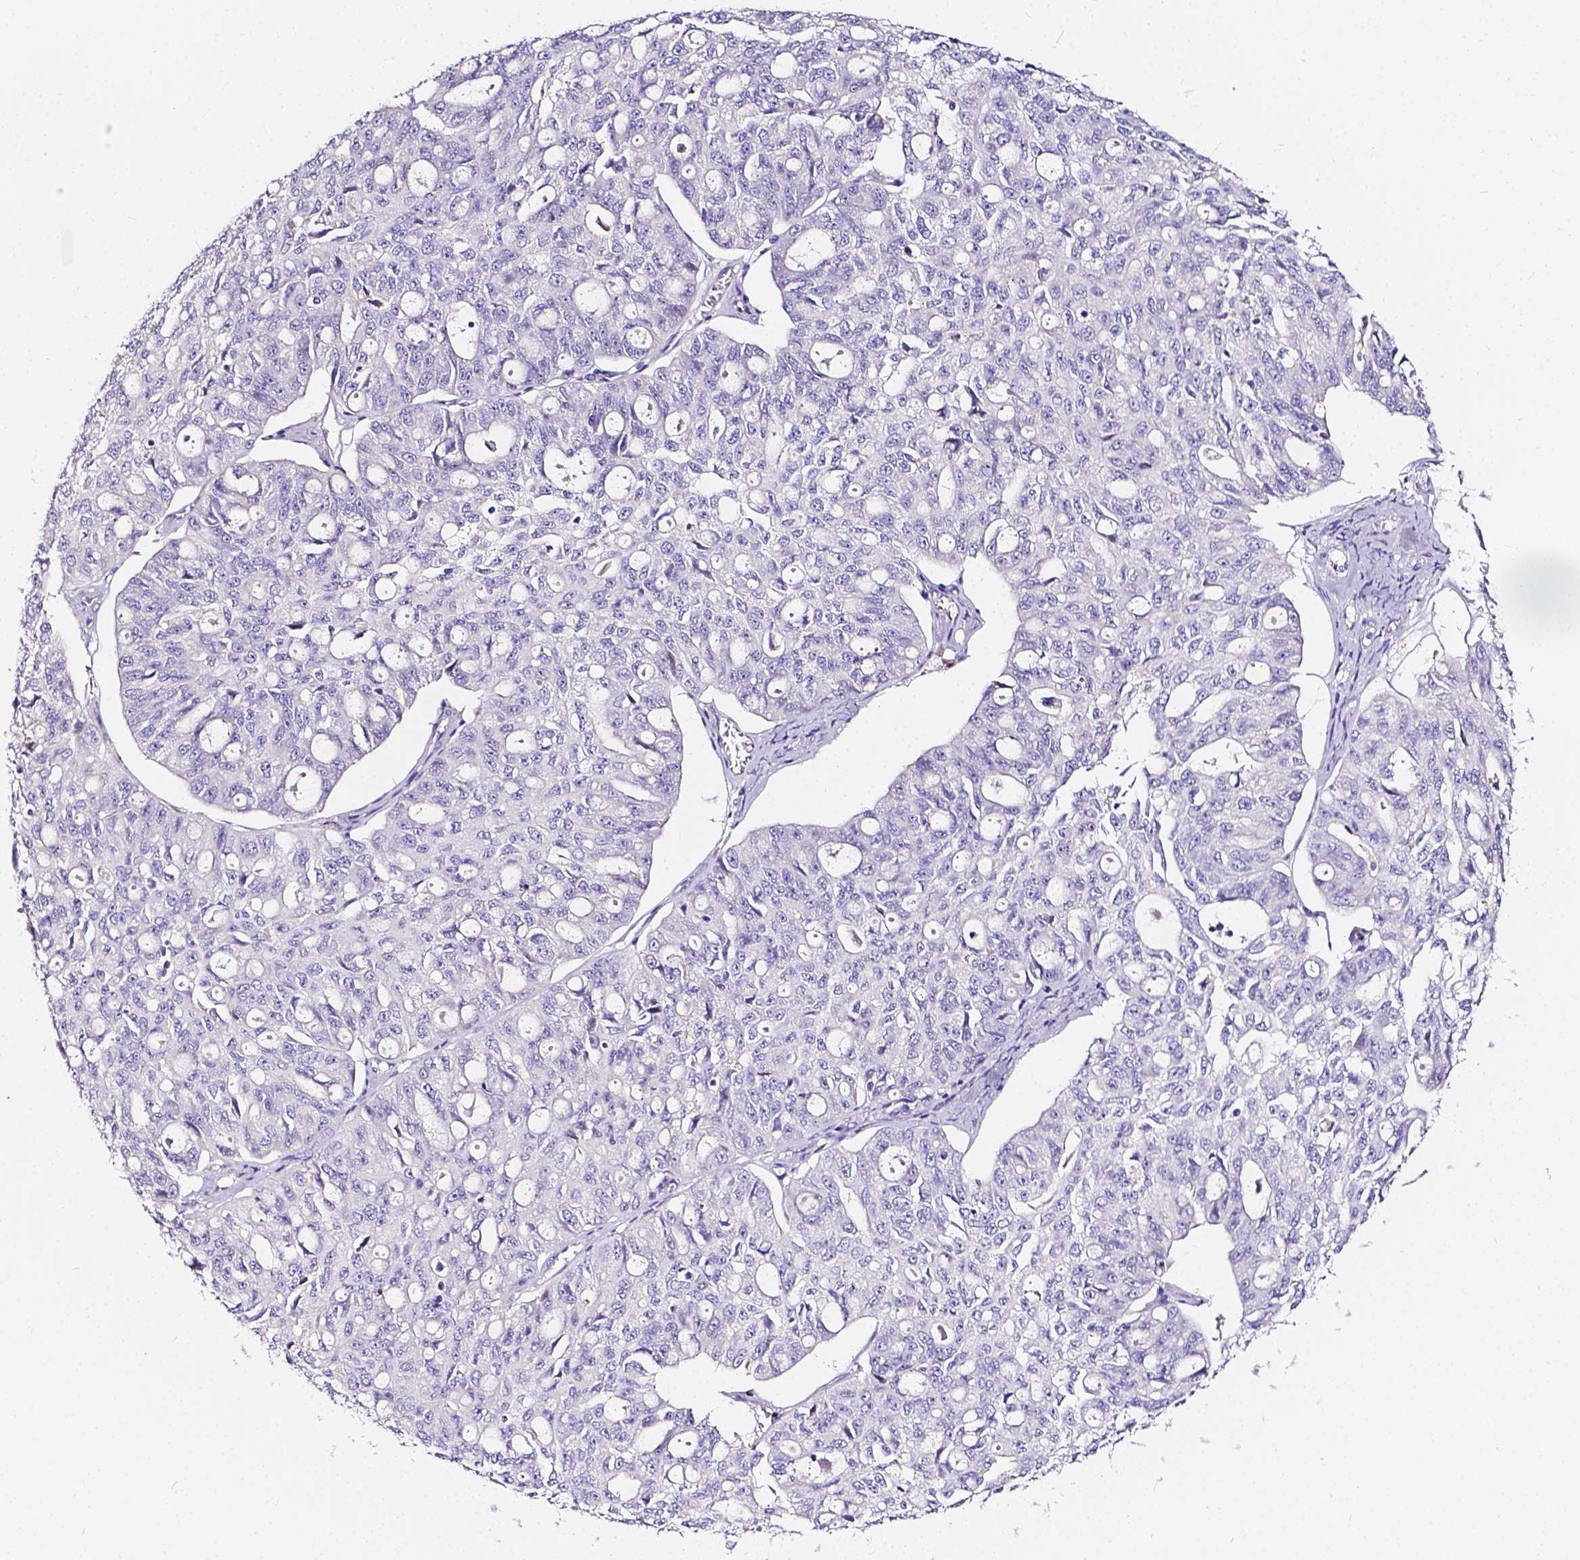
{"staining": {"intensity": "negative", "quantity": "none", "location": "none"}, "tissue": "ovarian cancer", "cell_type": "Tumor cells", "image_type": "cancer", "snomed": [{"axis": "morphology", "description": "Carcinoma, endometroid"}, {"axis": "topography", "description": "Ovary"}], "caption": "Ovarian cancer (endometroid carcinoma) was stained to show a protein in brown. There is no significant positivity in tumor cells.", "gene": "CLSTN2", "patient": {"sex": "female", "age": 65}}